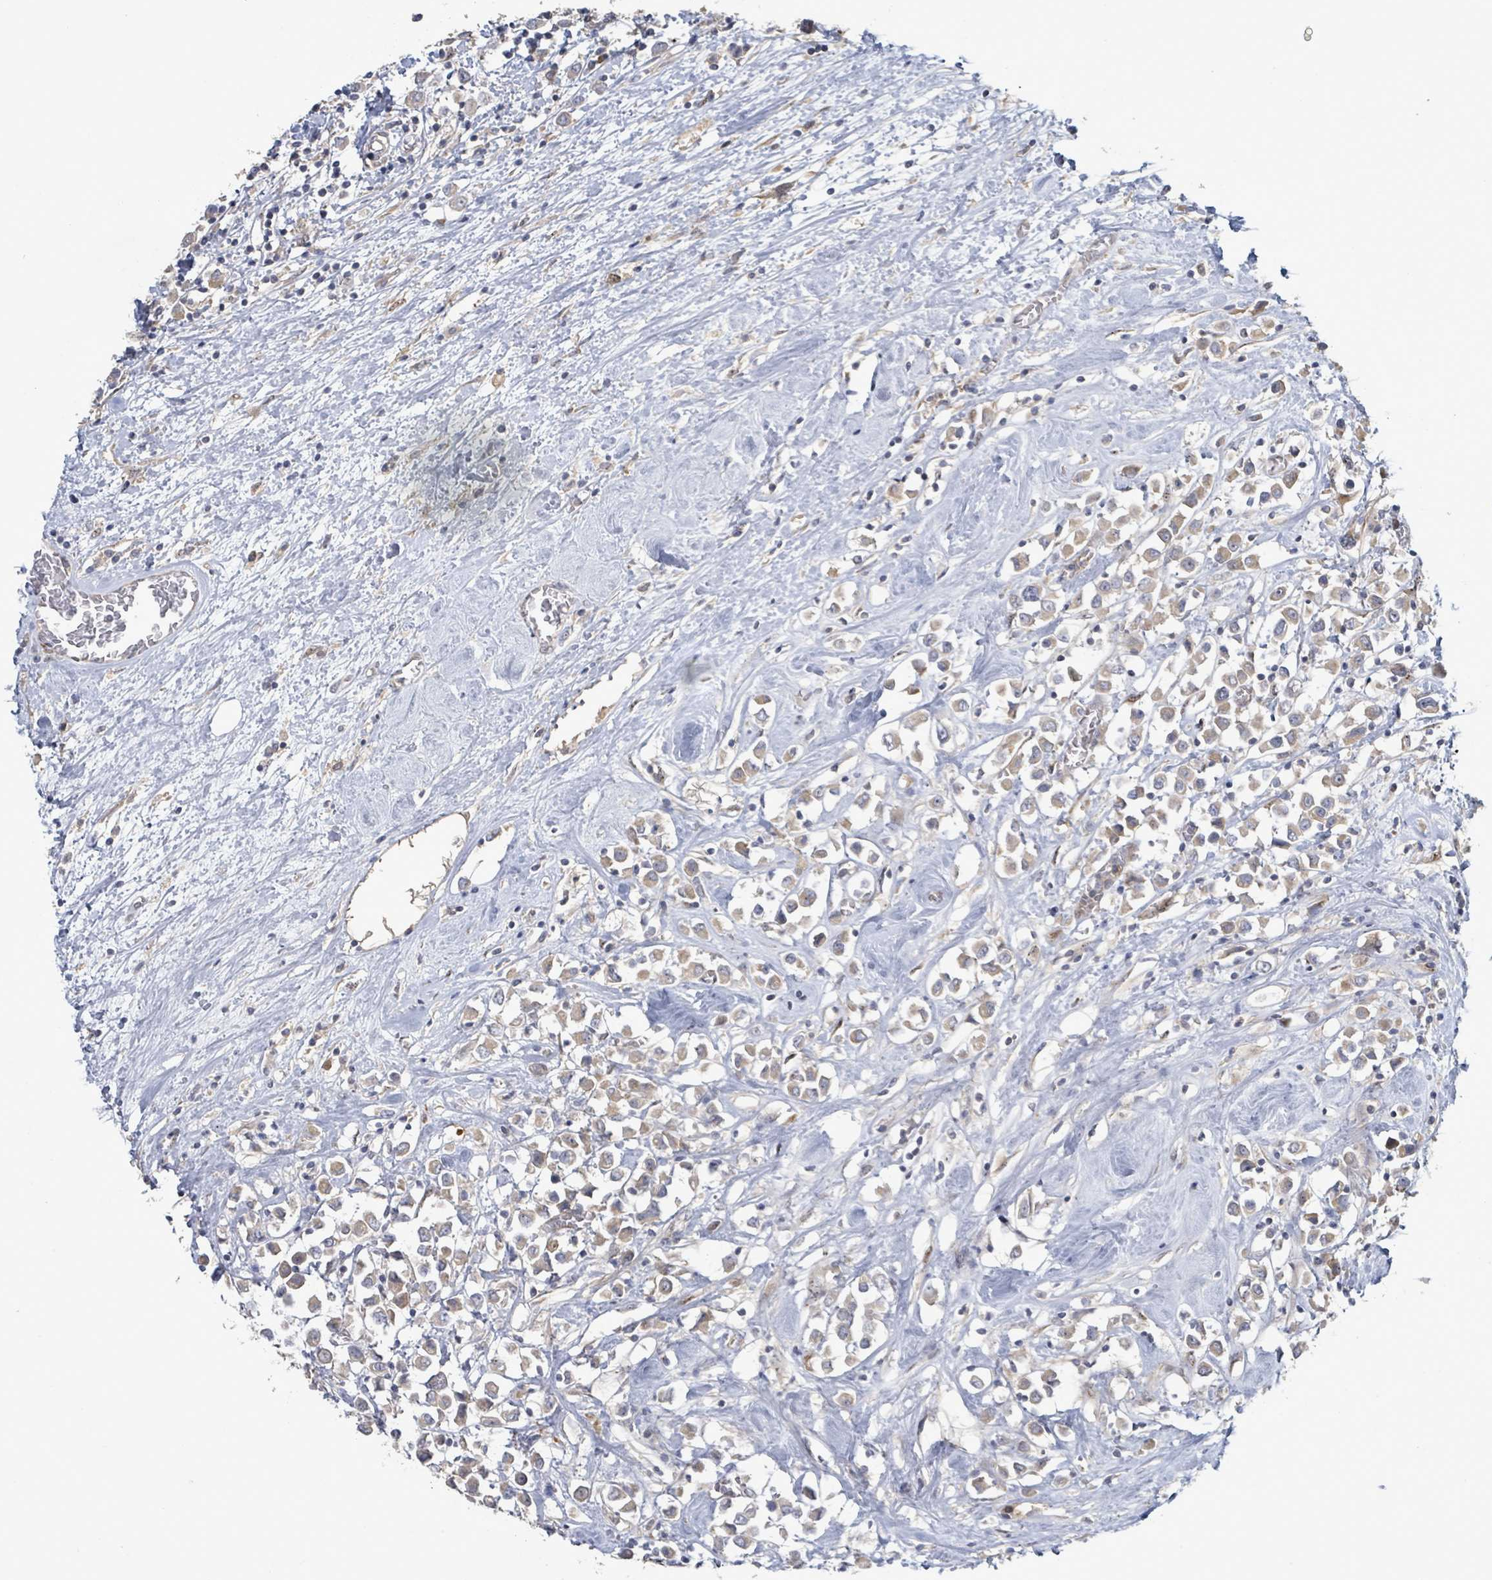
{"staining": {"intensity": "weak", "quantity": "25%-75%", "location": "cytoplasmic/membranous"}, "tissue": "breast cancer", "cell_type": "Tumor cells", "image_type": "cancer", "snomed": [{"axis": "morphology", "description": "Duct carcinoma"}, {"axis": "topography", "description": "Breast"}], "caption": "Weak cytoplasmic/membranous staining for a protein is identified in approximately 25%-75% of tumor cells of breast infiltrating ductal carcinoma using immunohistochemistry.", "gene": "SLIT3", "patient": {"sex": "female", "age": 61}}